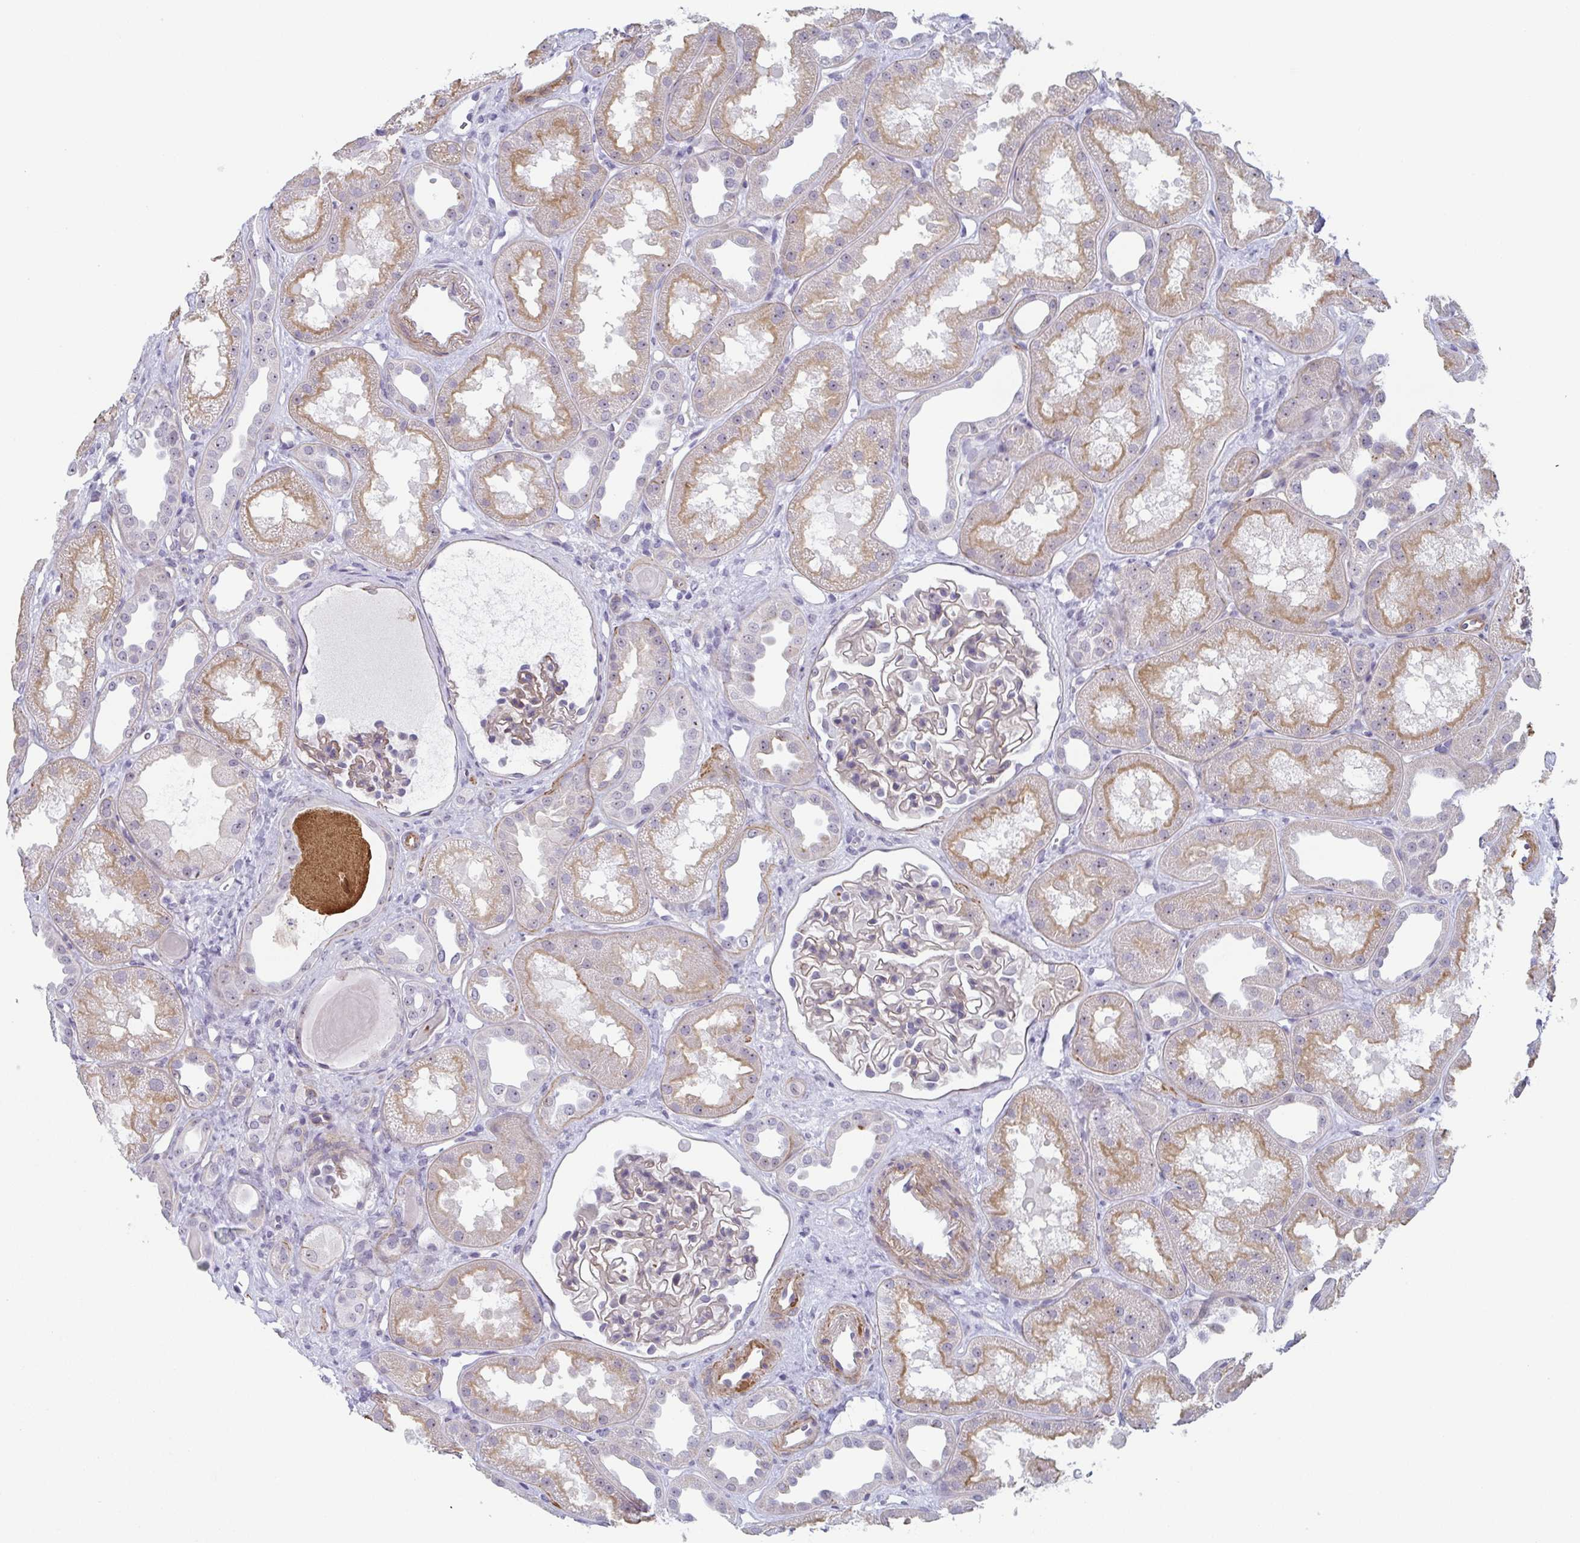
{"staining": {"intensity": "negative", "quantity": "none", "location": "none"}, "tissue": "kidney", "cell_type": "Cells in glomeruli", "image_type": "normal", "snomed": [{"axis": "morphology", "description": "Normal tissue, NOS"}, {"axis": "topography", "description": "Kidney"}], "caption": "IHC histopathology image of normal kidney stained for a protein (brown), which exhibits no positivity in cells in glomeruli.", "gene": "EXOSC7", "patient": {"sex": "male", "age": 61}}